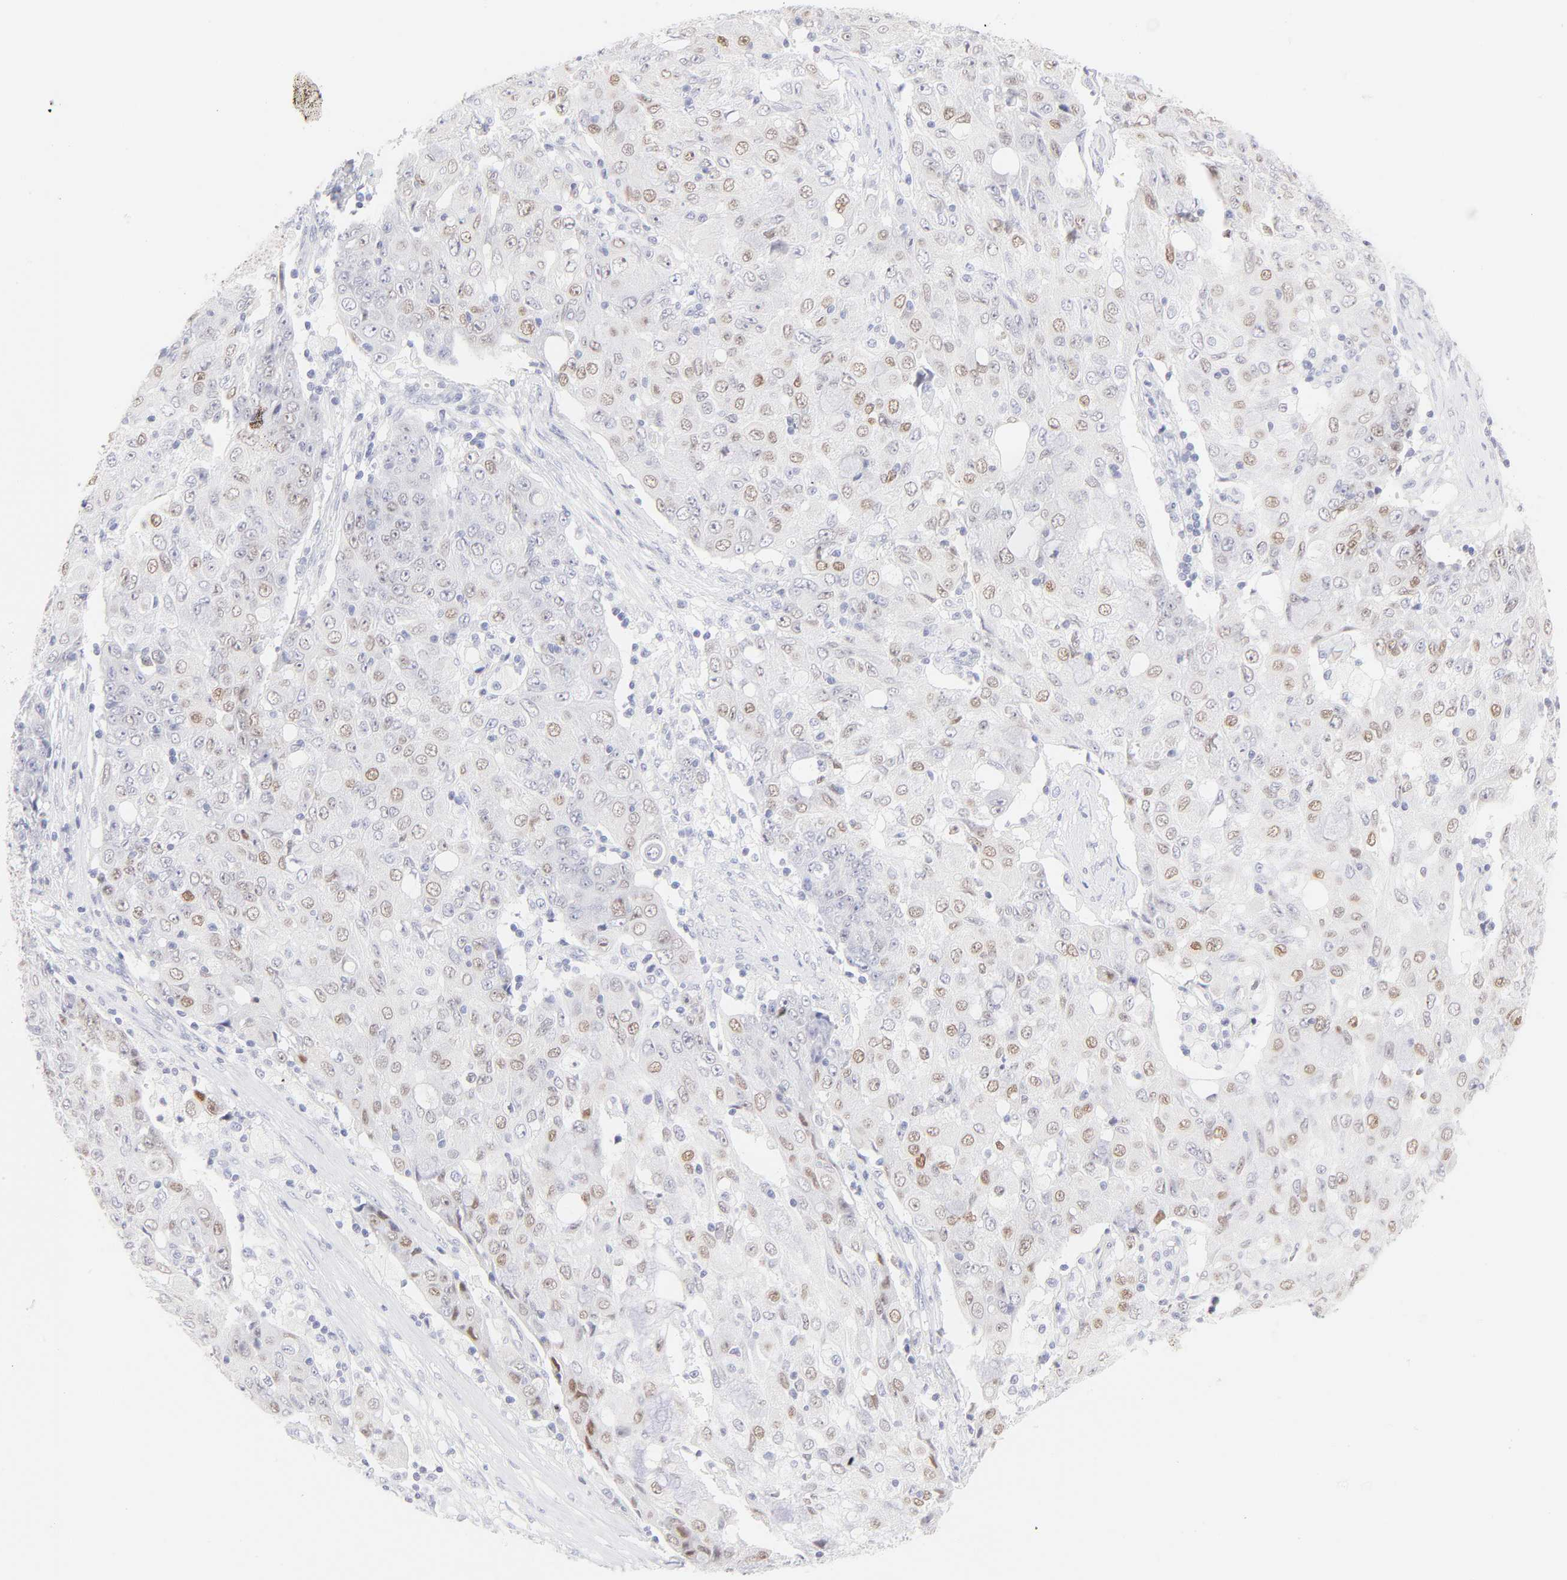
{"staining": {"intensity": "moderate", "quantity": "25%-75%", "location": "nuclear"}, "tissue": "ovarian cancer", "cell_type": "Tumor cells", "image_type": "cancer", "snomed": [{"axis": "morphology", "description": "Carcinoma, endometroid"}, {"axis": "topography", "description": "Ovary"}], "caption": "A medium amount of moderate nuclear staining is identified in approximately 25%-75% of tumor cells in ovarian endometroid carcinoma tissue.", "gene": "ELF3", "patient": {"sex": "female", "age": 42}}